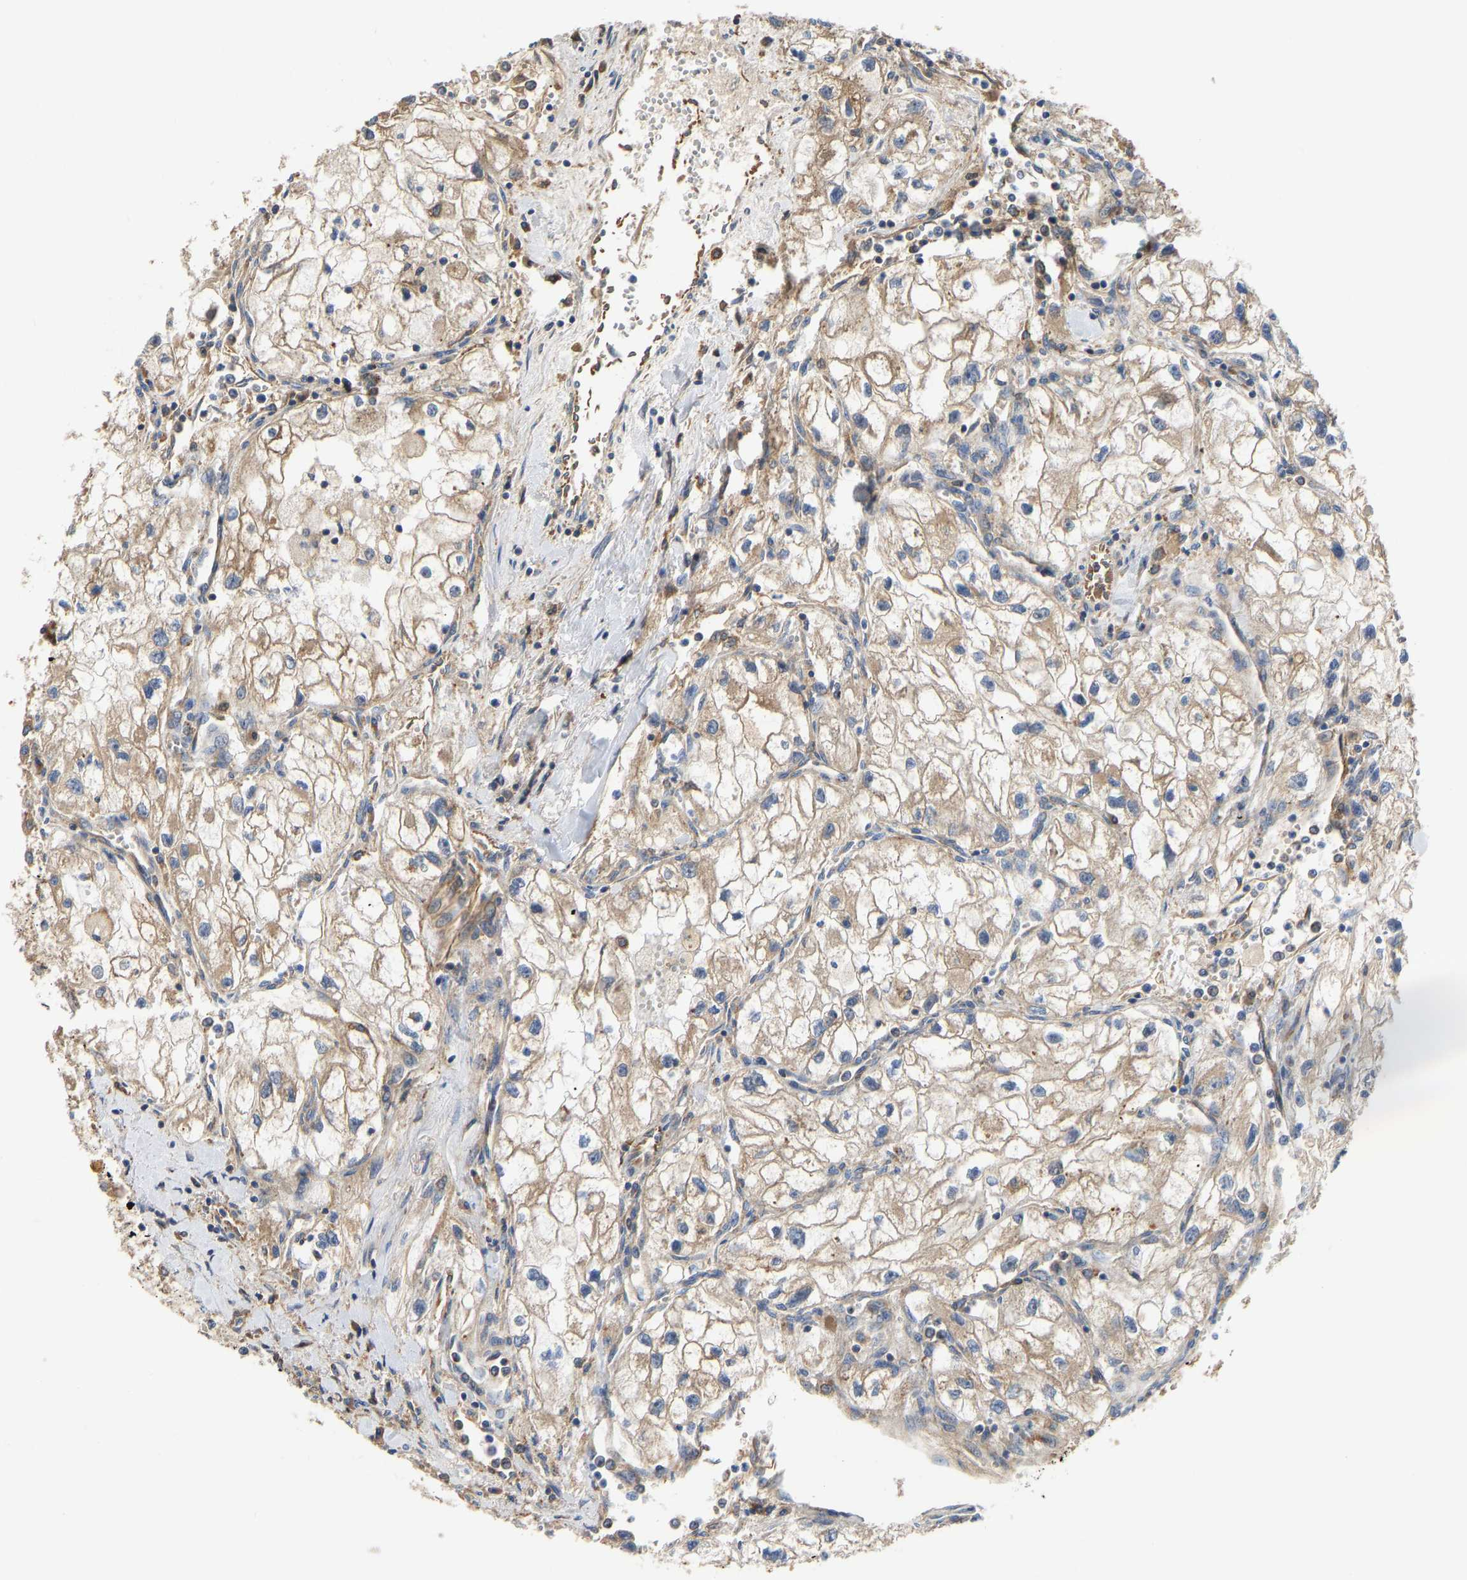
{"staining": {"intensity": "moderate", "quantity": ">75%", "location": "cytoplasmic/membranous"}, "tissue": "renal cancer", "cell_type": "Tumor cells", "image_type": "cancer", "snomed": [{"axis": "morphology", "description": "Adenocarcinoma, NOS"}, {"axis": "topography", "description": "Kidney"}], "caption": "This is an image of immunohistochemistry (IHC) staining of renal adenocarcinoma, which shows moderate positivity in the cytoplasmic/membranous of tumor cells.", "gene": "FLNB", "patient": {"sex": "female", "age": 70}}